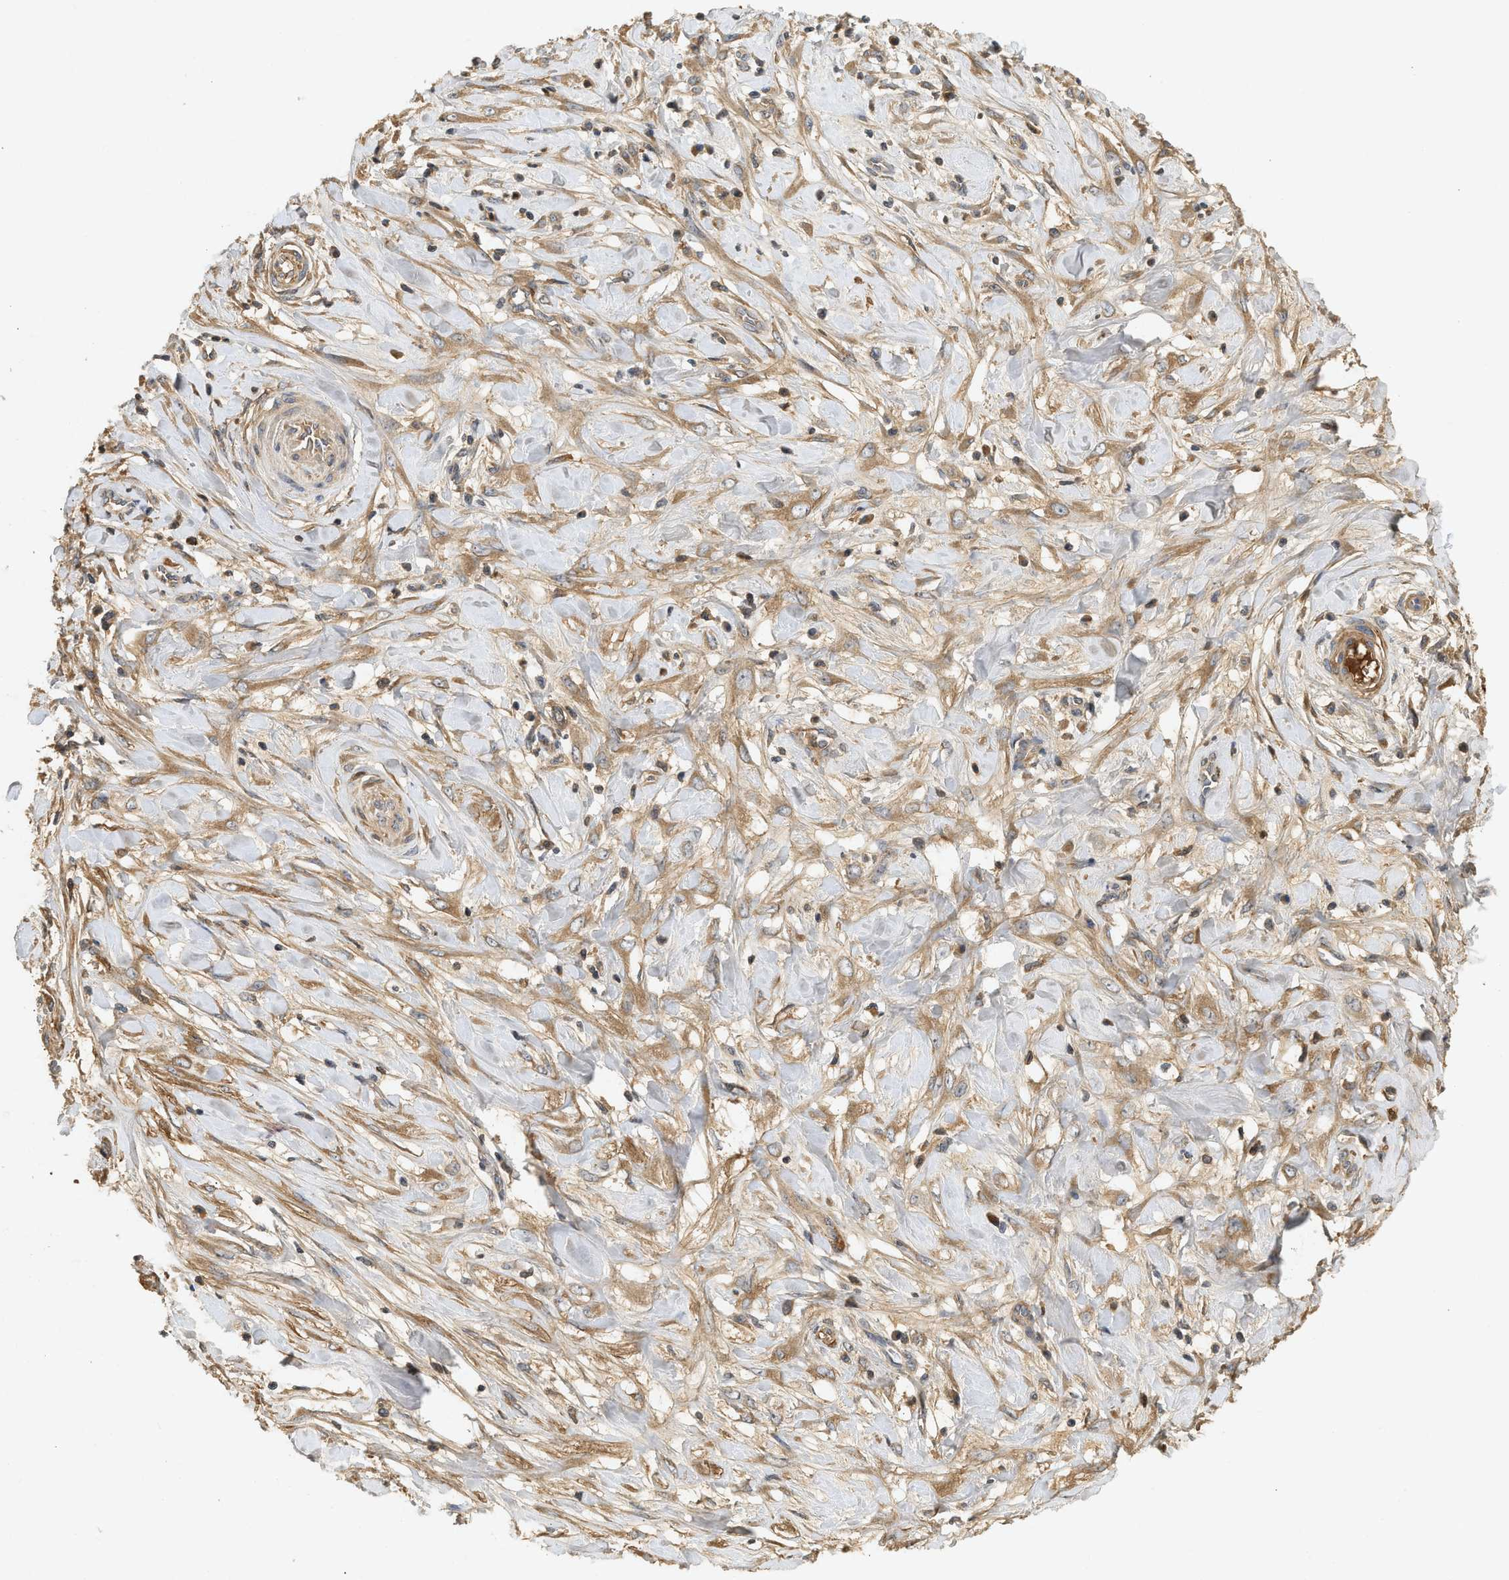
{"staining": {"intensity": "moderate", "quantity": ">75%", "location": "cytoplasmic/membranous"}, "tissue": "pancreatic cancer", "cell_type": "Tumor cells", "image_type": "cancer", "snomed": [{"axis": "morphology", "description": "Adenocarcinoma, NOS"}, {"axis": "topography", "description": "Pancreas"}], "caption": "An image of adenocarcinoma (pancreatic) stained for a protein displays moderate cytoplasmic/membranous brown staining in tumor cells.", "gene": "F8", "patient": {"sex": "female", "age": 75}}